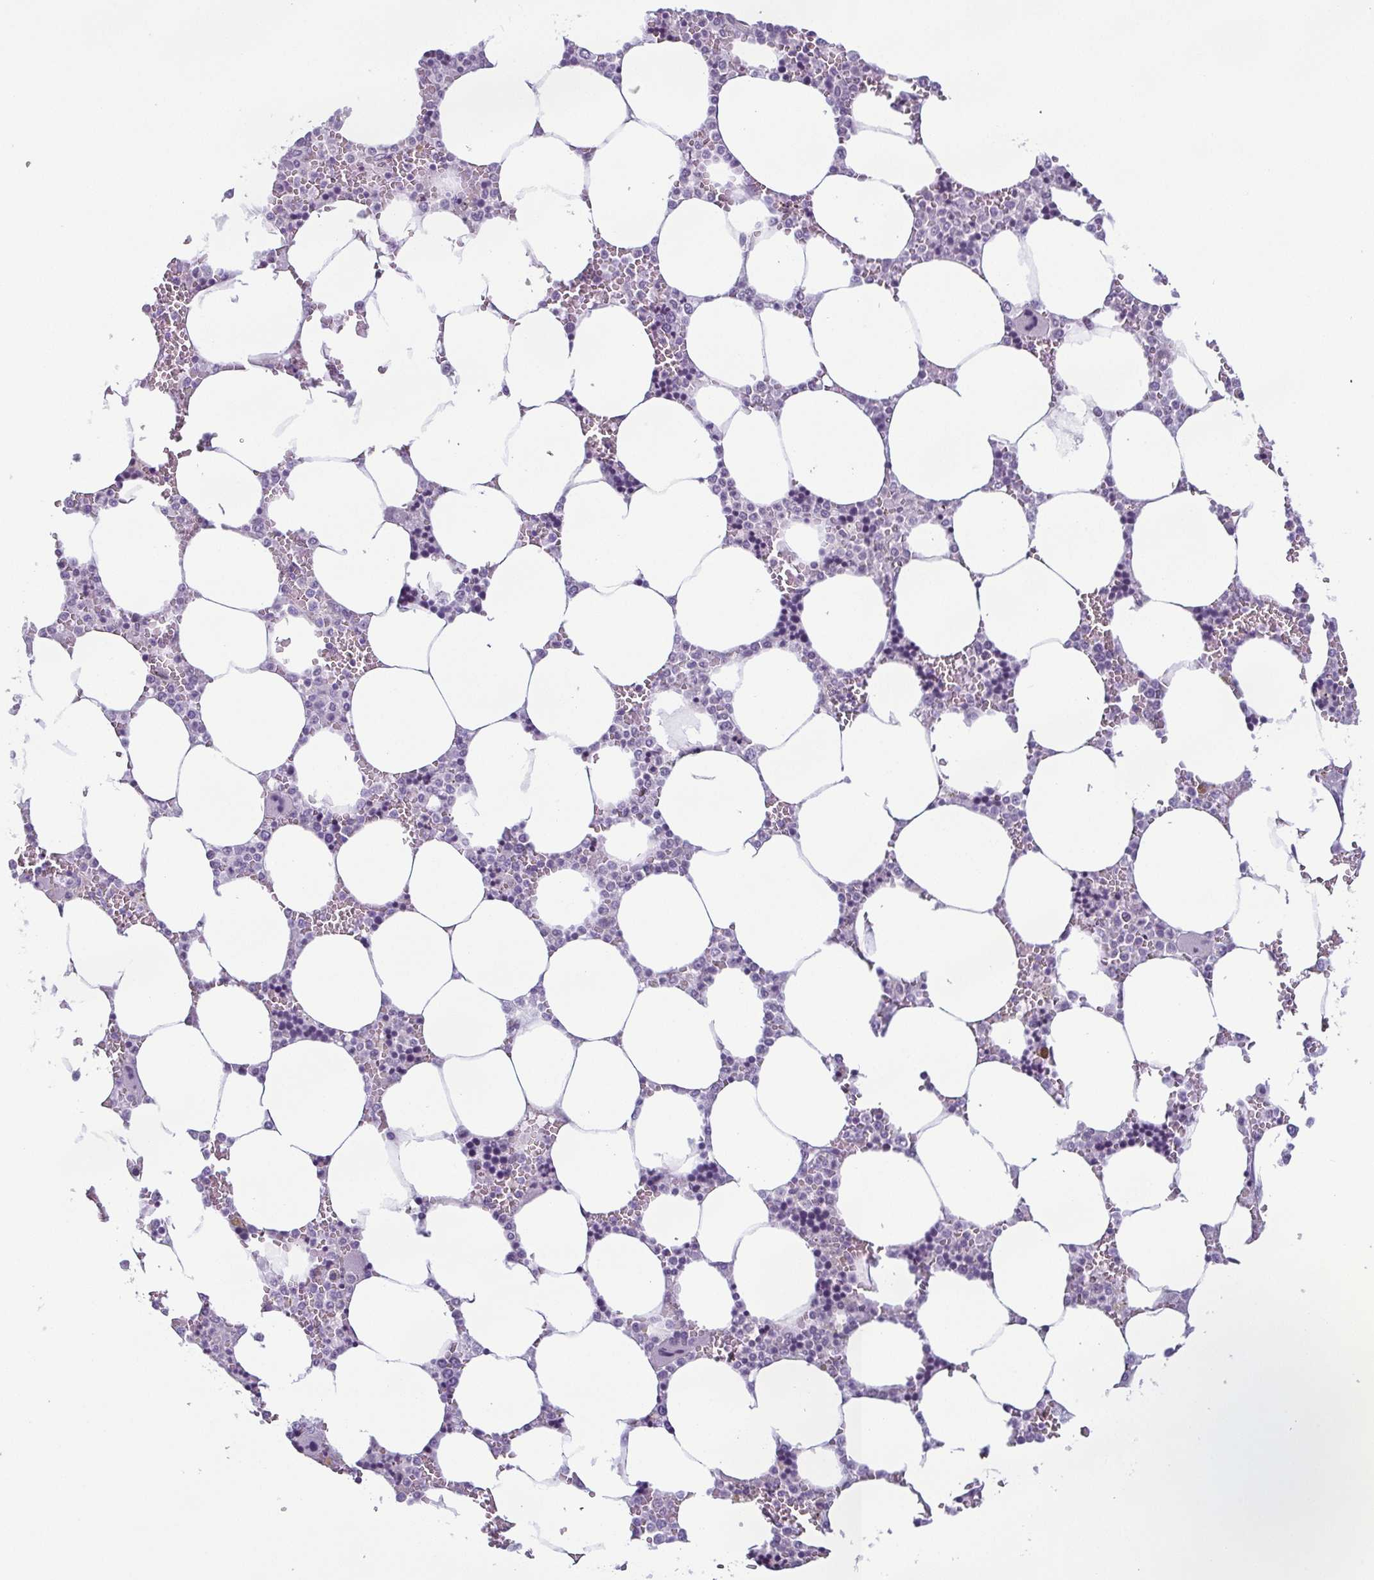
{"staining": {"intensity": "negative", "quantity": "none", "location": "none"}, "tissue": "bone marrow", "cell_type": "Hematopoietic cells", "image_type": "normal", "snomed": [{"axis": "morphology", "description": "Normal tissue, NOS"}, {"axis": "topography", "description": "Bone marrow"}], "caption": "Protein analysis of benign bone marrow exhibits no significant staining in hematopoietic cells.", "gene": "KRT78", "patient": {"sex": "male", "age": 64}}